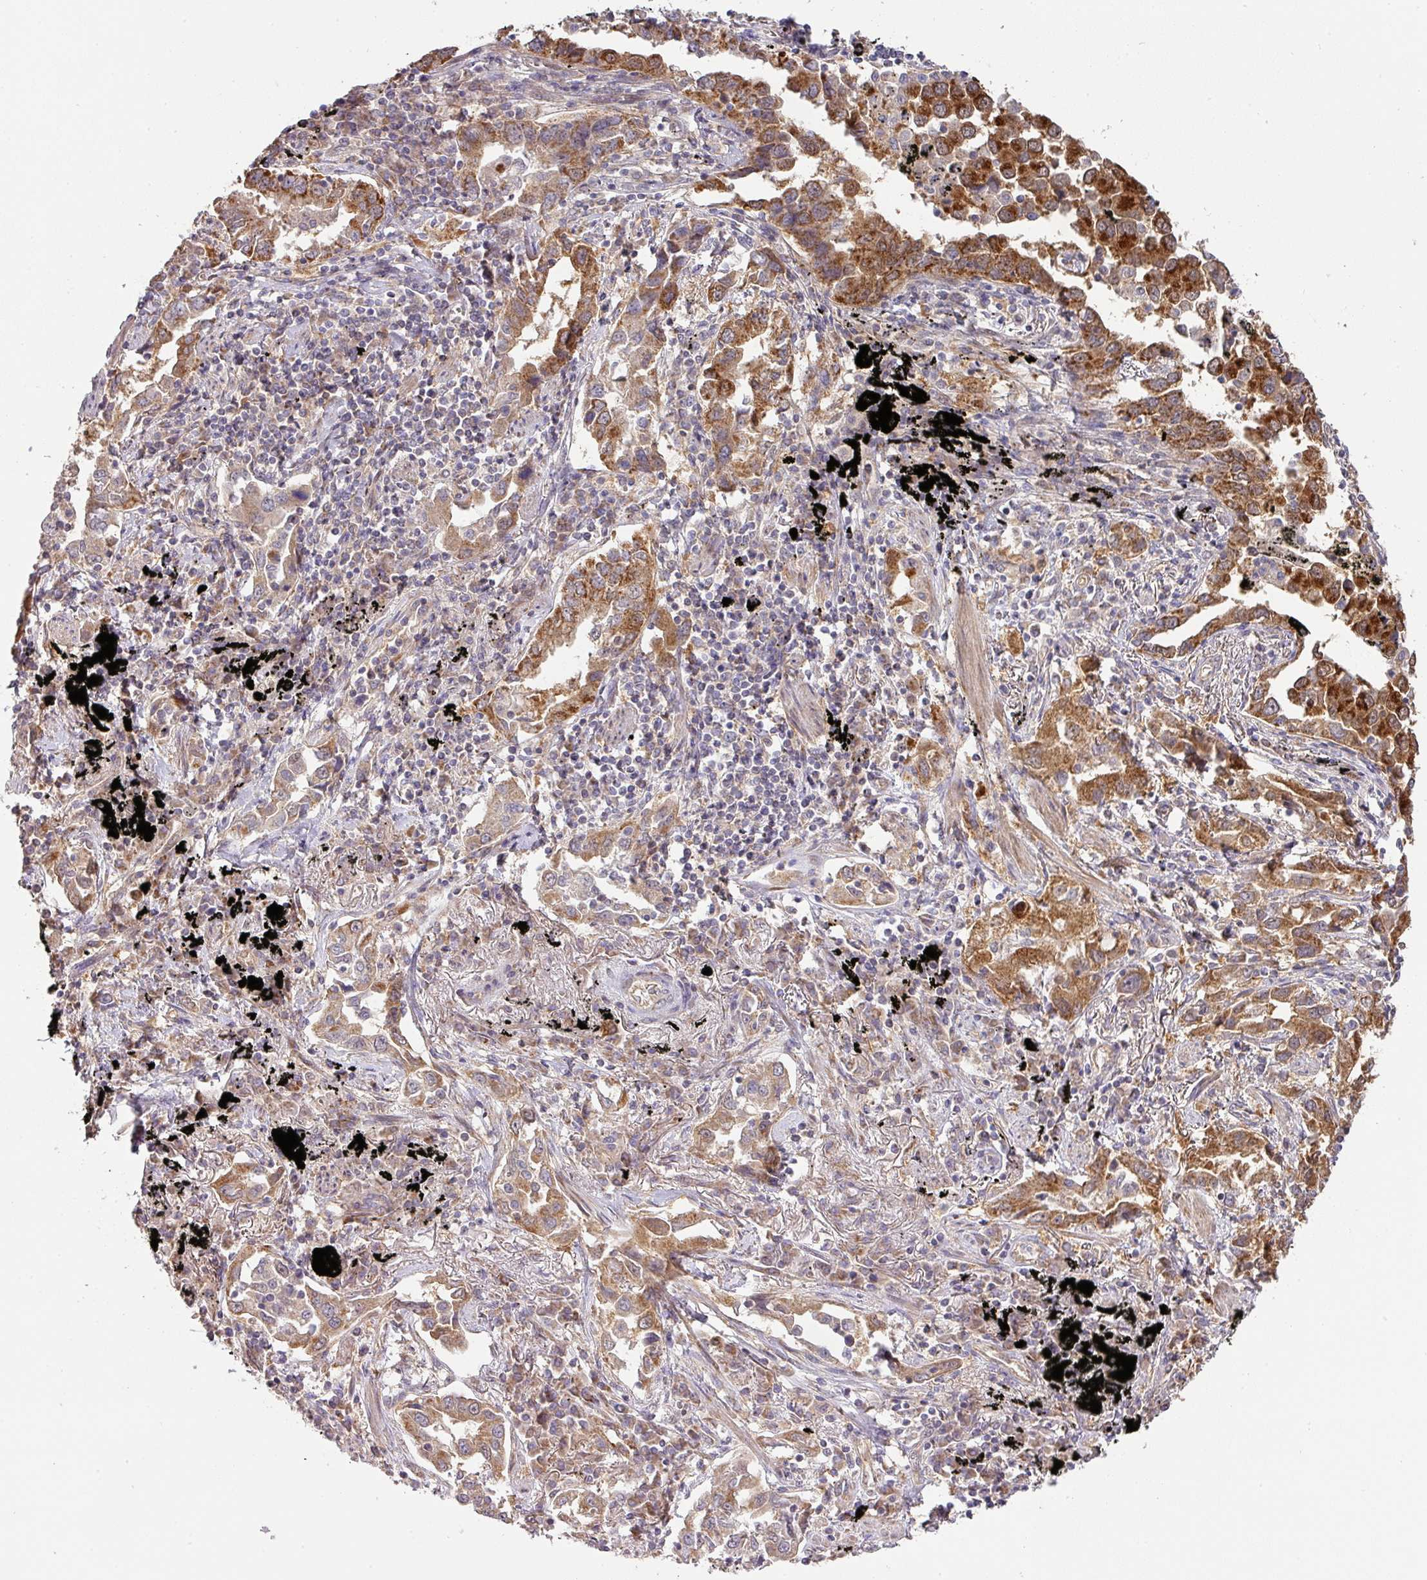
{"staining": {"intensity": "moderate", "quantity": ">75%", "location": "cytoplasmic/membranous"}, "tissue": "lung cancer", "cell_type": "Tumor cells", "image_type": "cancer", "snomed": [{"axis": "morphology", "description": "Adenocarcinoma, NOS"}, {"axis": "topography", "description": "Lung"}], "caption": "About >75% of tumor cells in human lung adenocarcinoma demonstrate moderate cytoplasmic/membranous protein expression as visualized by brown immunohistochemical staining.", "gene": "STK35", "patient": {"sex": "male", "age": 67}}